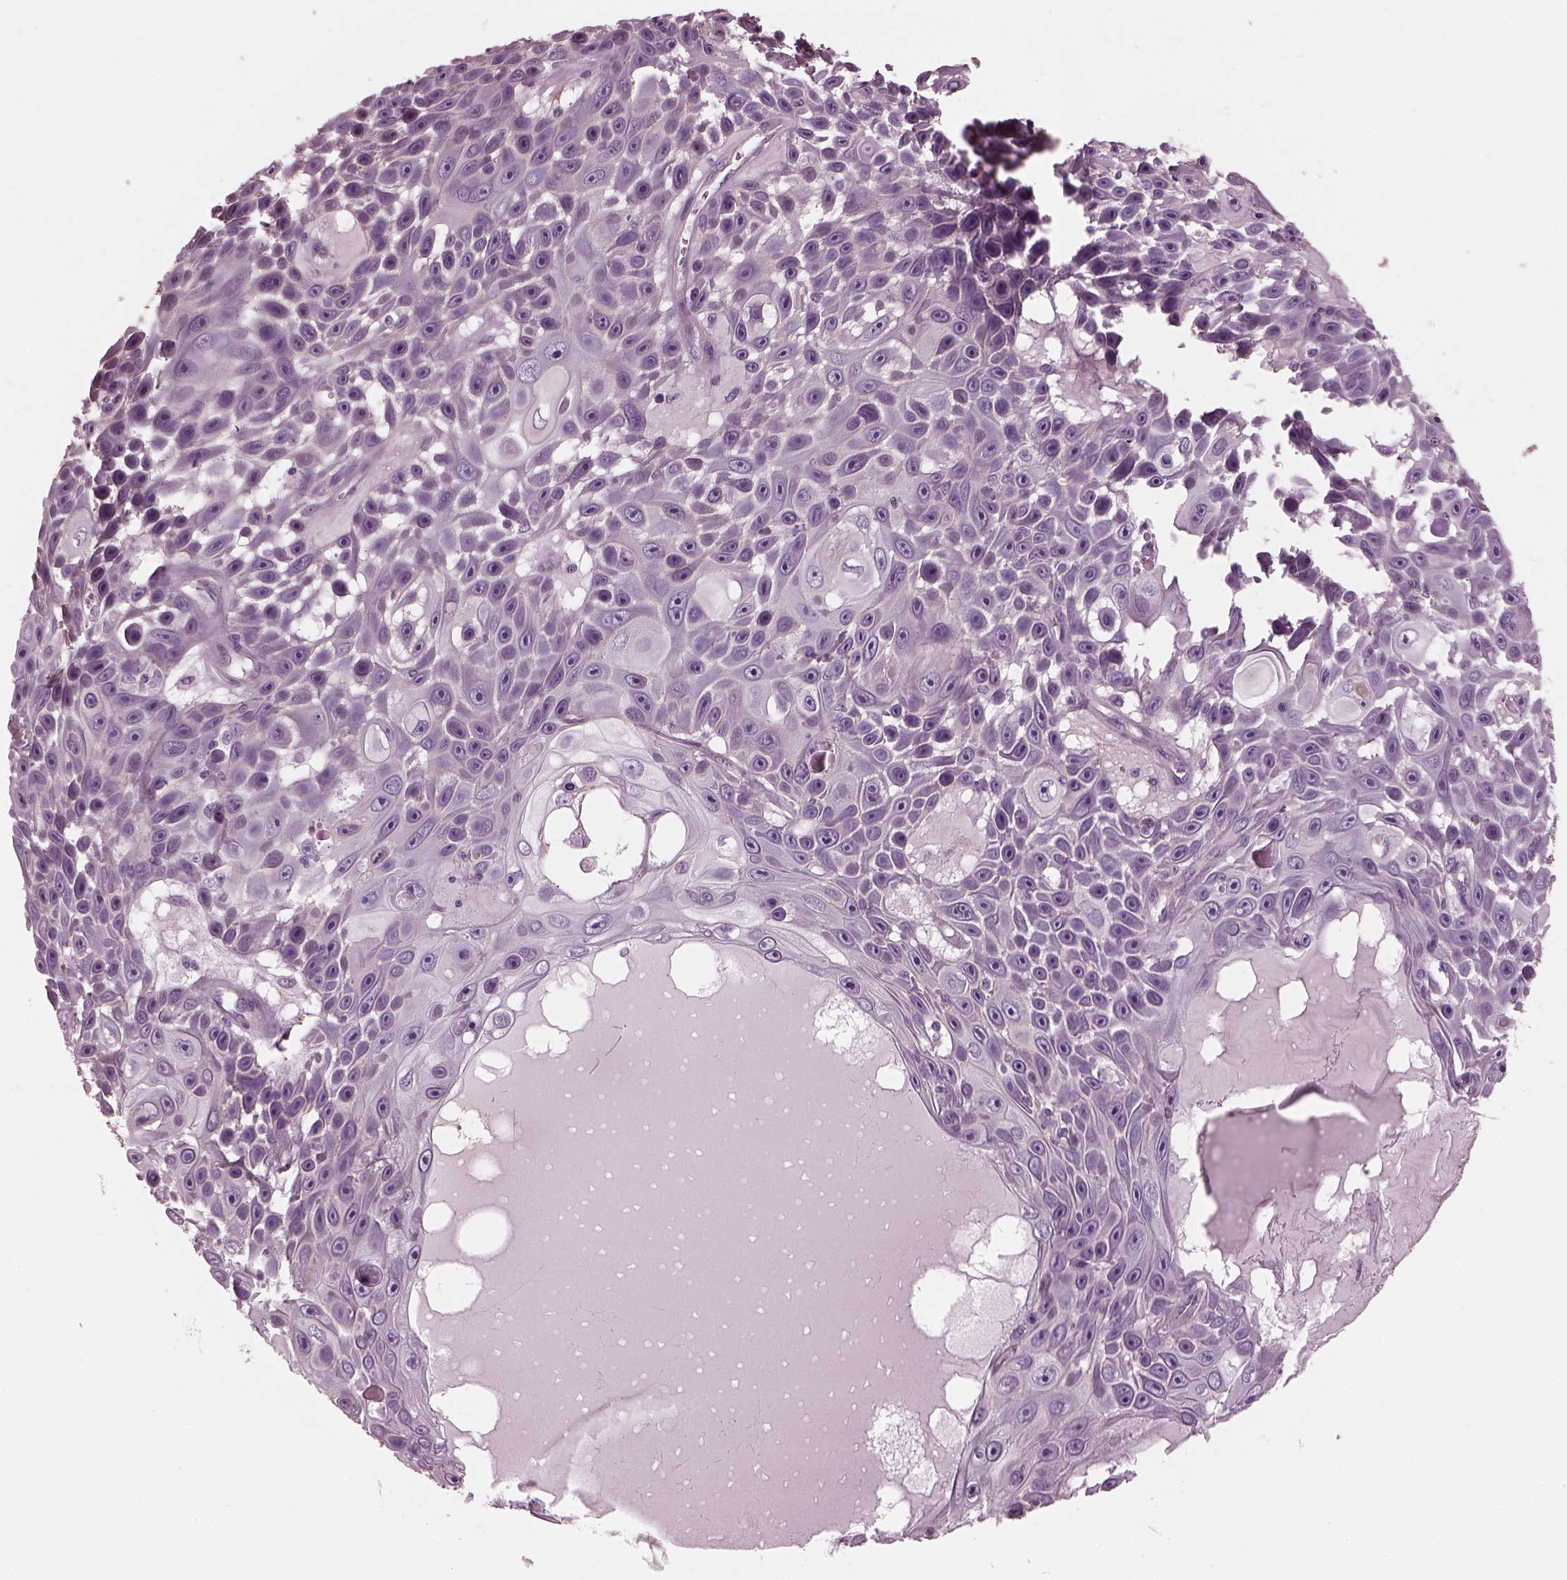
{"staining": {"intensity": "negative", "quantity": "none", "location": "none"}, "tissue": "skin cancer", "cell_type": "Tumor cells", "image_type": "cancer", "snomed": [{"axis": "morphology", "description": "Squamous cell carcinoma, NOS"}, {"axis": "topography", "description": "Skin"}], "caption": "DAB immunohistochemical staining of skin cancer exhibits no significant expression in tumor cells.", "gene": "BFSP1", "patient": {"sex": "male", "age": 82}}